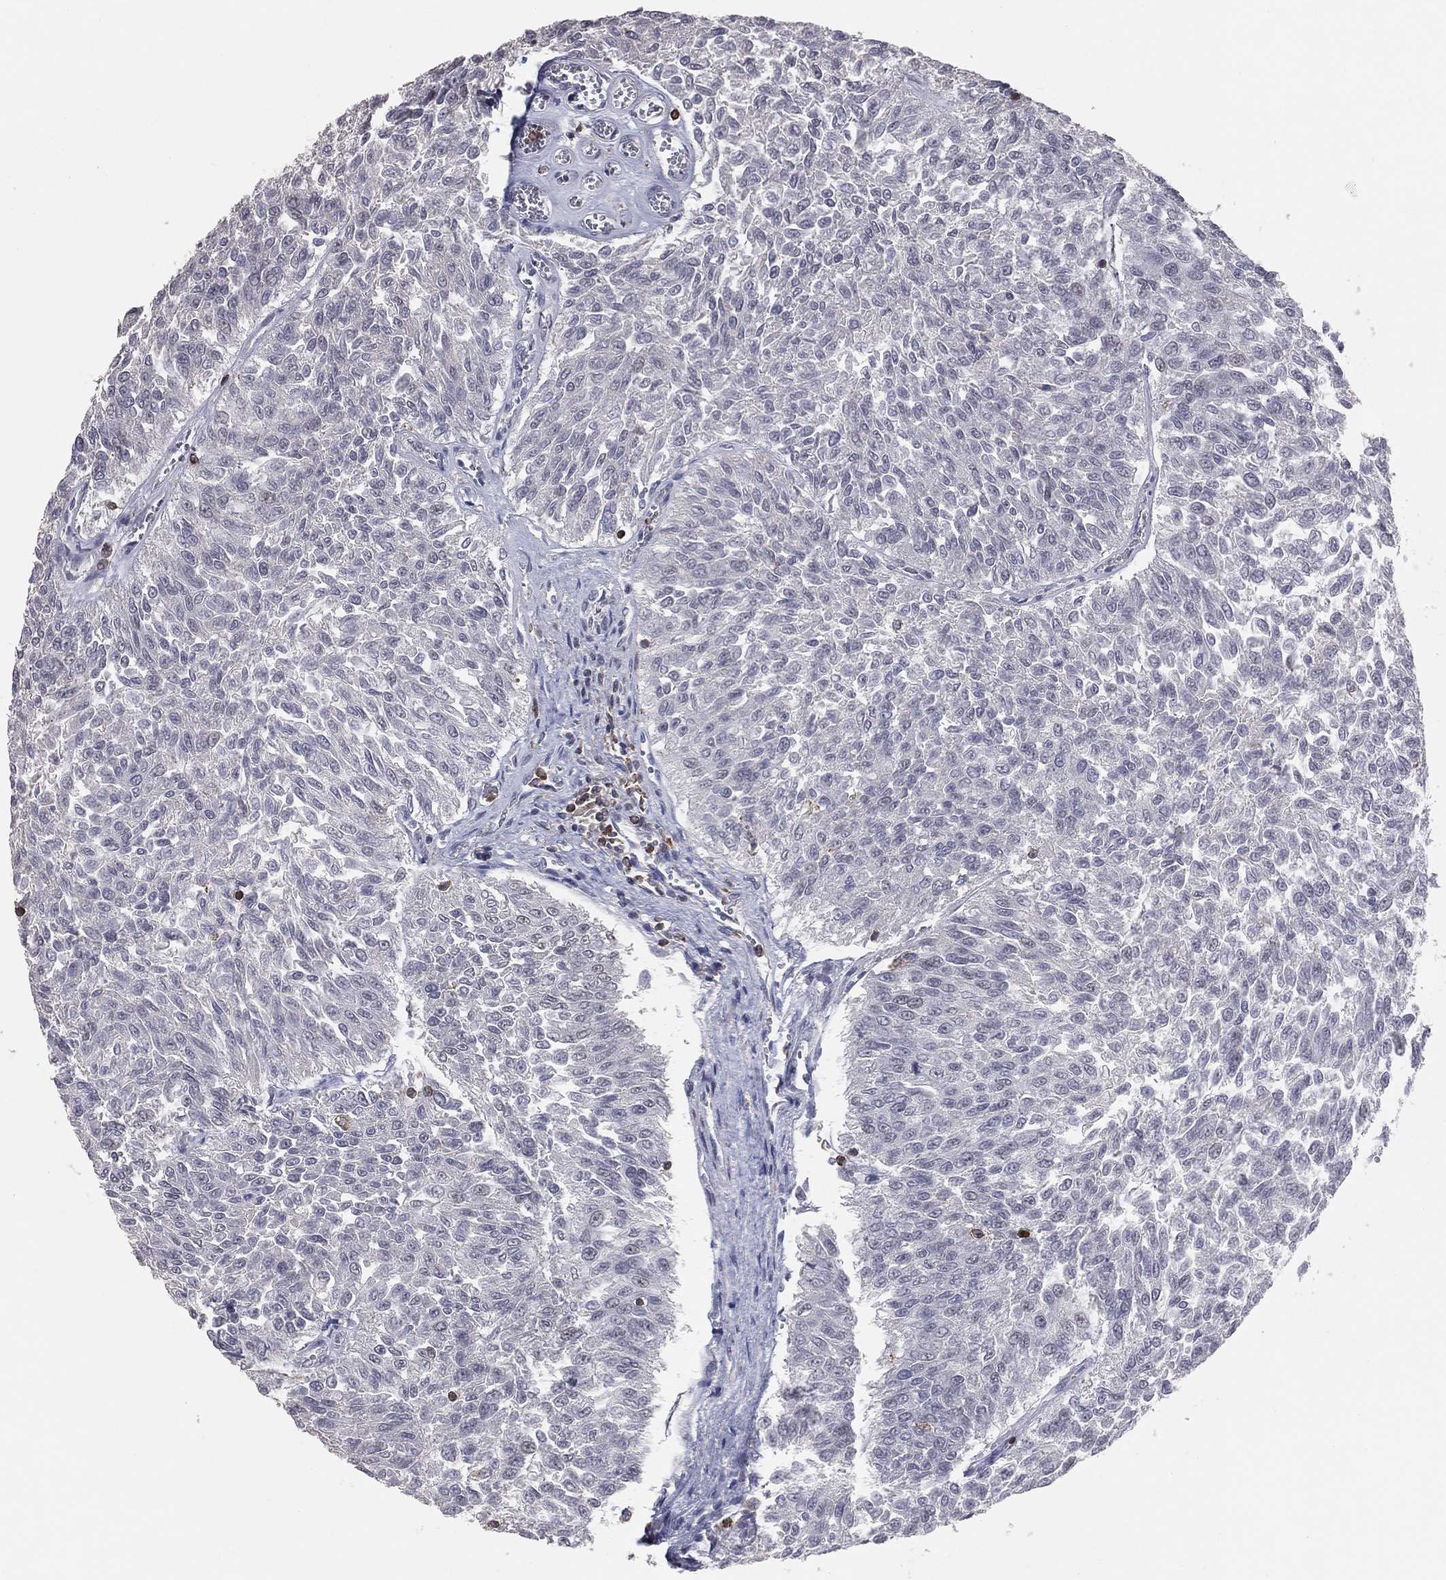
{"staining": {"intensity": "negative", "quantity": "none", "location": "none"}, "tissue": "urothelial cancer", "cell_type": "Tumor cells", "image_type": "cancer", "snomed": [{"axis": "morphology", "description": "Urothelial carcinoma, Low grade"}, {"axis": "topography", "description": "Urinary bladder"}], "caption": "Immunohistochemistry of human urothelial carcinoma (low-grade) demonstrates no expression in tumor cells.", "gene": "PSTPIP1", "patient": {"sex": "male", "age": 78}}